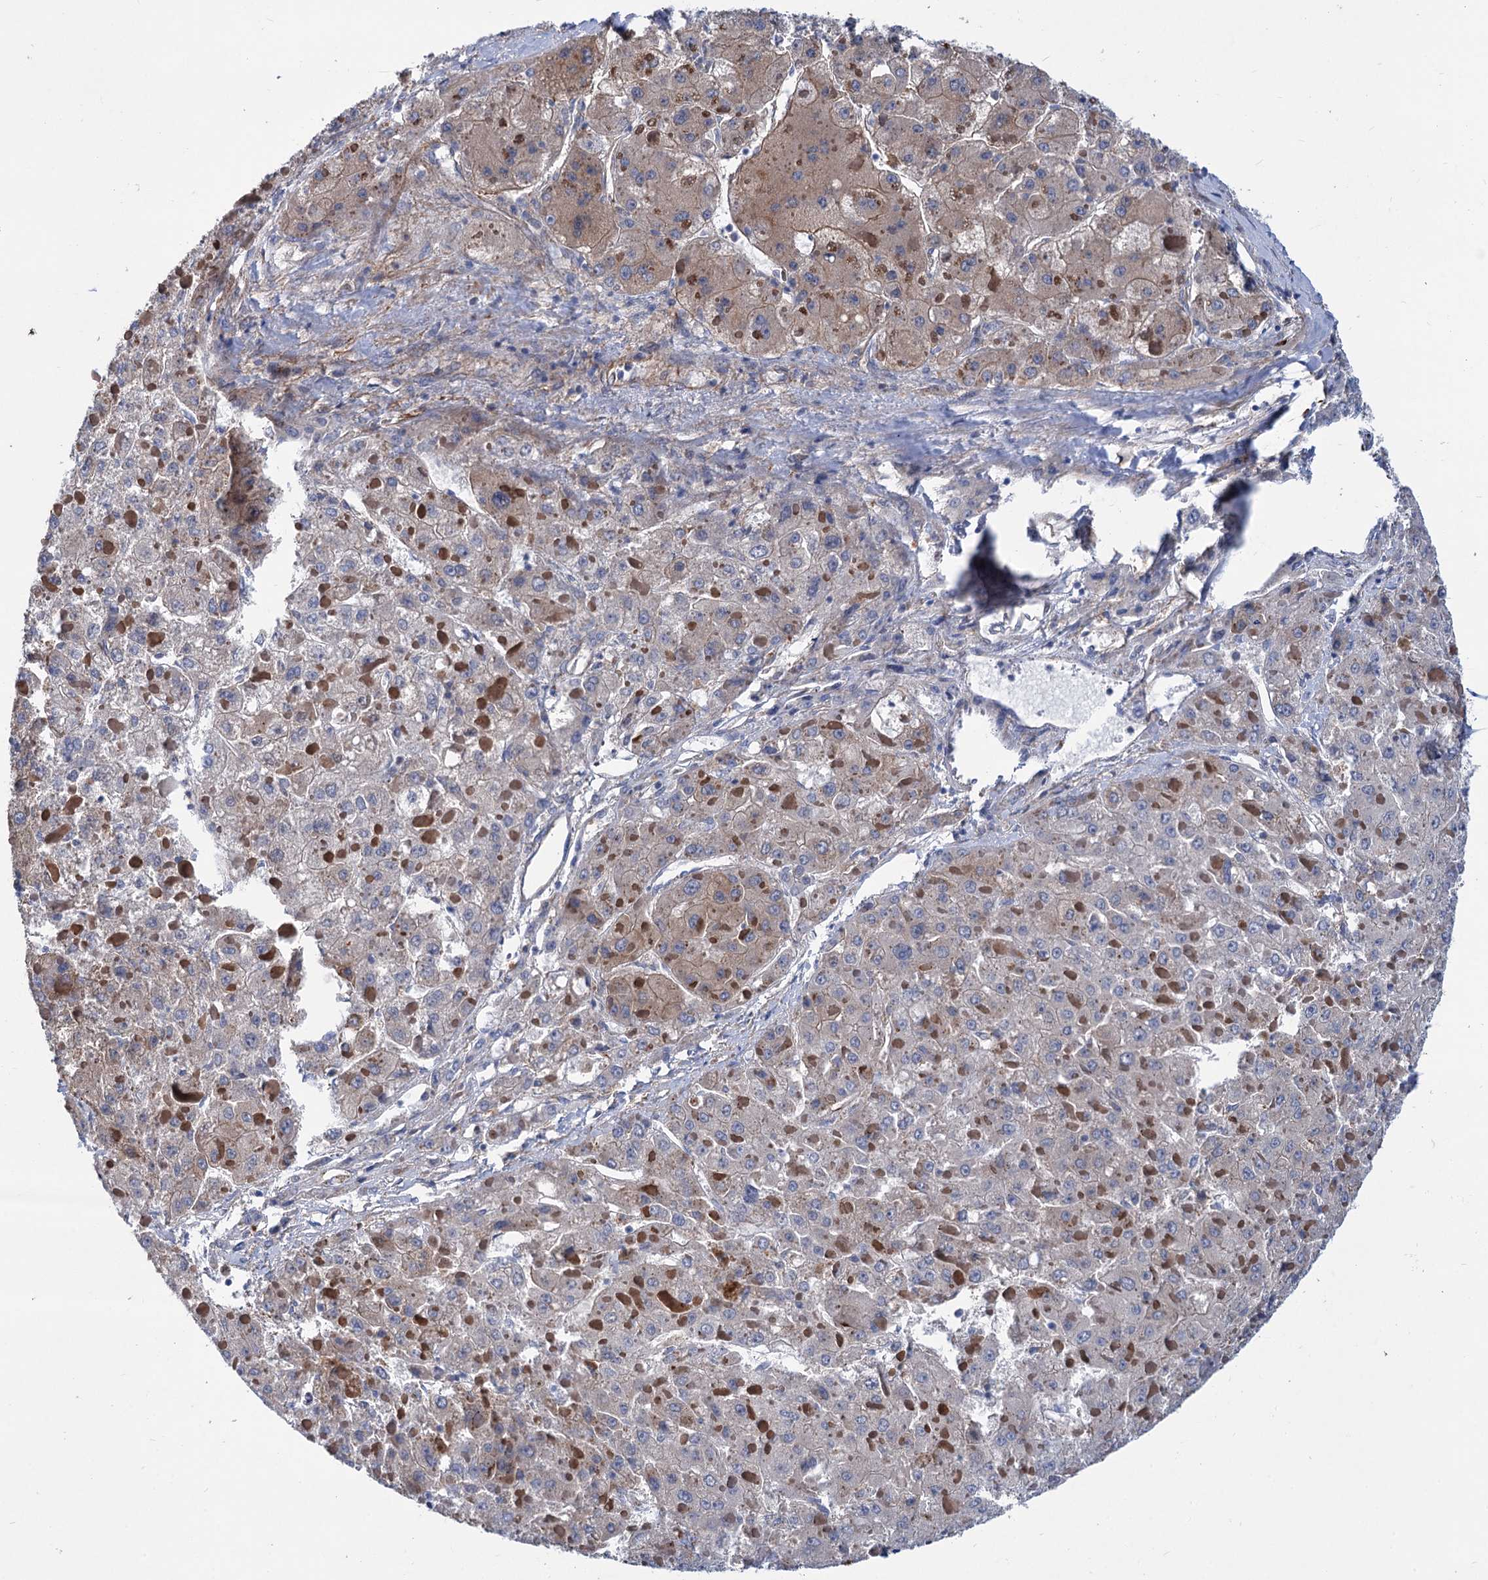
{"staining": {"intensity": "weak", "quantity": "25%-75%", "location": "cytoplasmic/membranous"}, "tissue": "liver cancer", "cell_type": "Tumor cells", "image_type": "cancer", "snomed": [{"axis": "morphology", "description": "Carcinoma, Hepatocellular, NOS"}, {"axis": "topography", "description": "Liver"}], "caption": "Weak cytoplasmic/membranous expression is identified in about 25%-75% of tumor cells in liver hepatocellular carcinoma.", "gene": "TRIM55", "patient": {"sex": "female", "age": 73}}